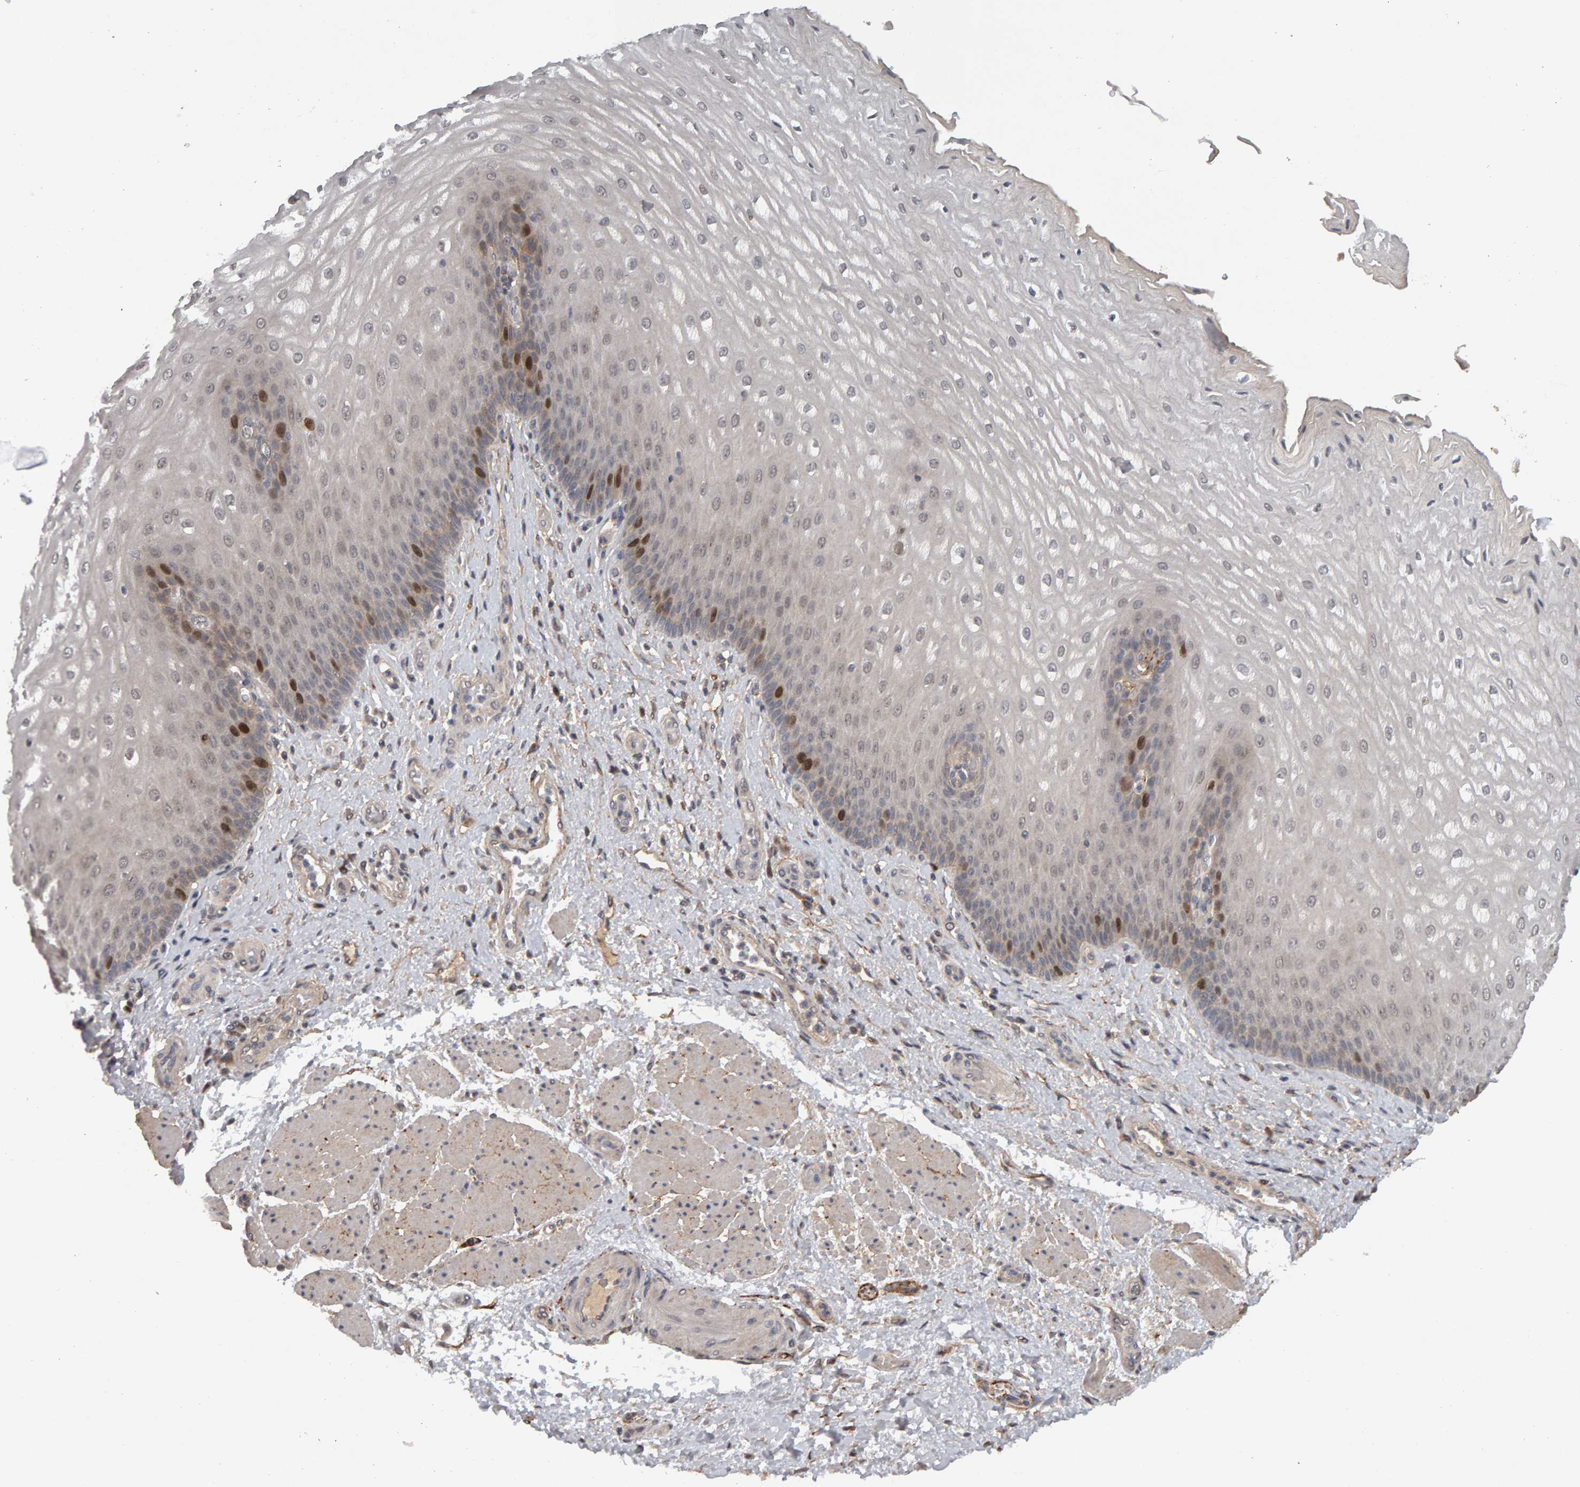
{"staining": {"intensity": "strong", "quantity": "<25%", "location": "nuclear"}, "tissue": "esophagus", "cell_type": "Squamous epithelial cells", "image_type": "normal", "snomed": [{"axis": "morphology", "description": "Normal tissue, NOS"}, {"axis": "topography", "description": "Esophagus"}], "caption": "Immunohistochemistry (IHC) of unremarkable esophagus displays medium levels of strong nuclear staining in about <25% of squamous epithelial cells. The protein of interest is shown in brown color, while the nuclei are stained blue.", "gene": "CDCA5", "patient": {"sex": "male", "age": 54}}